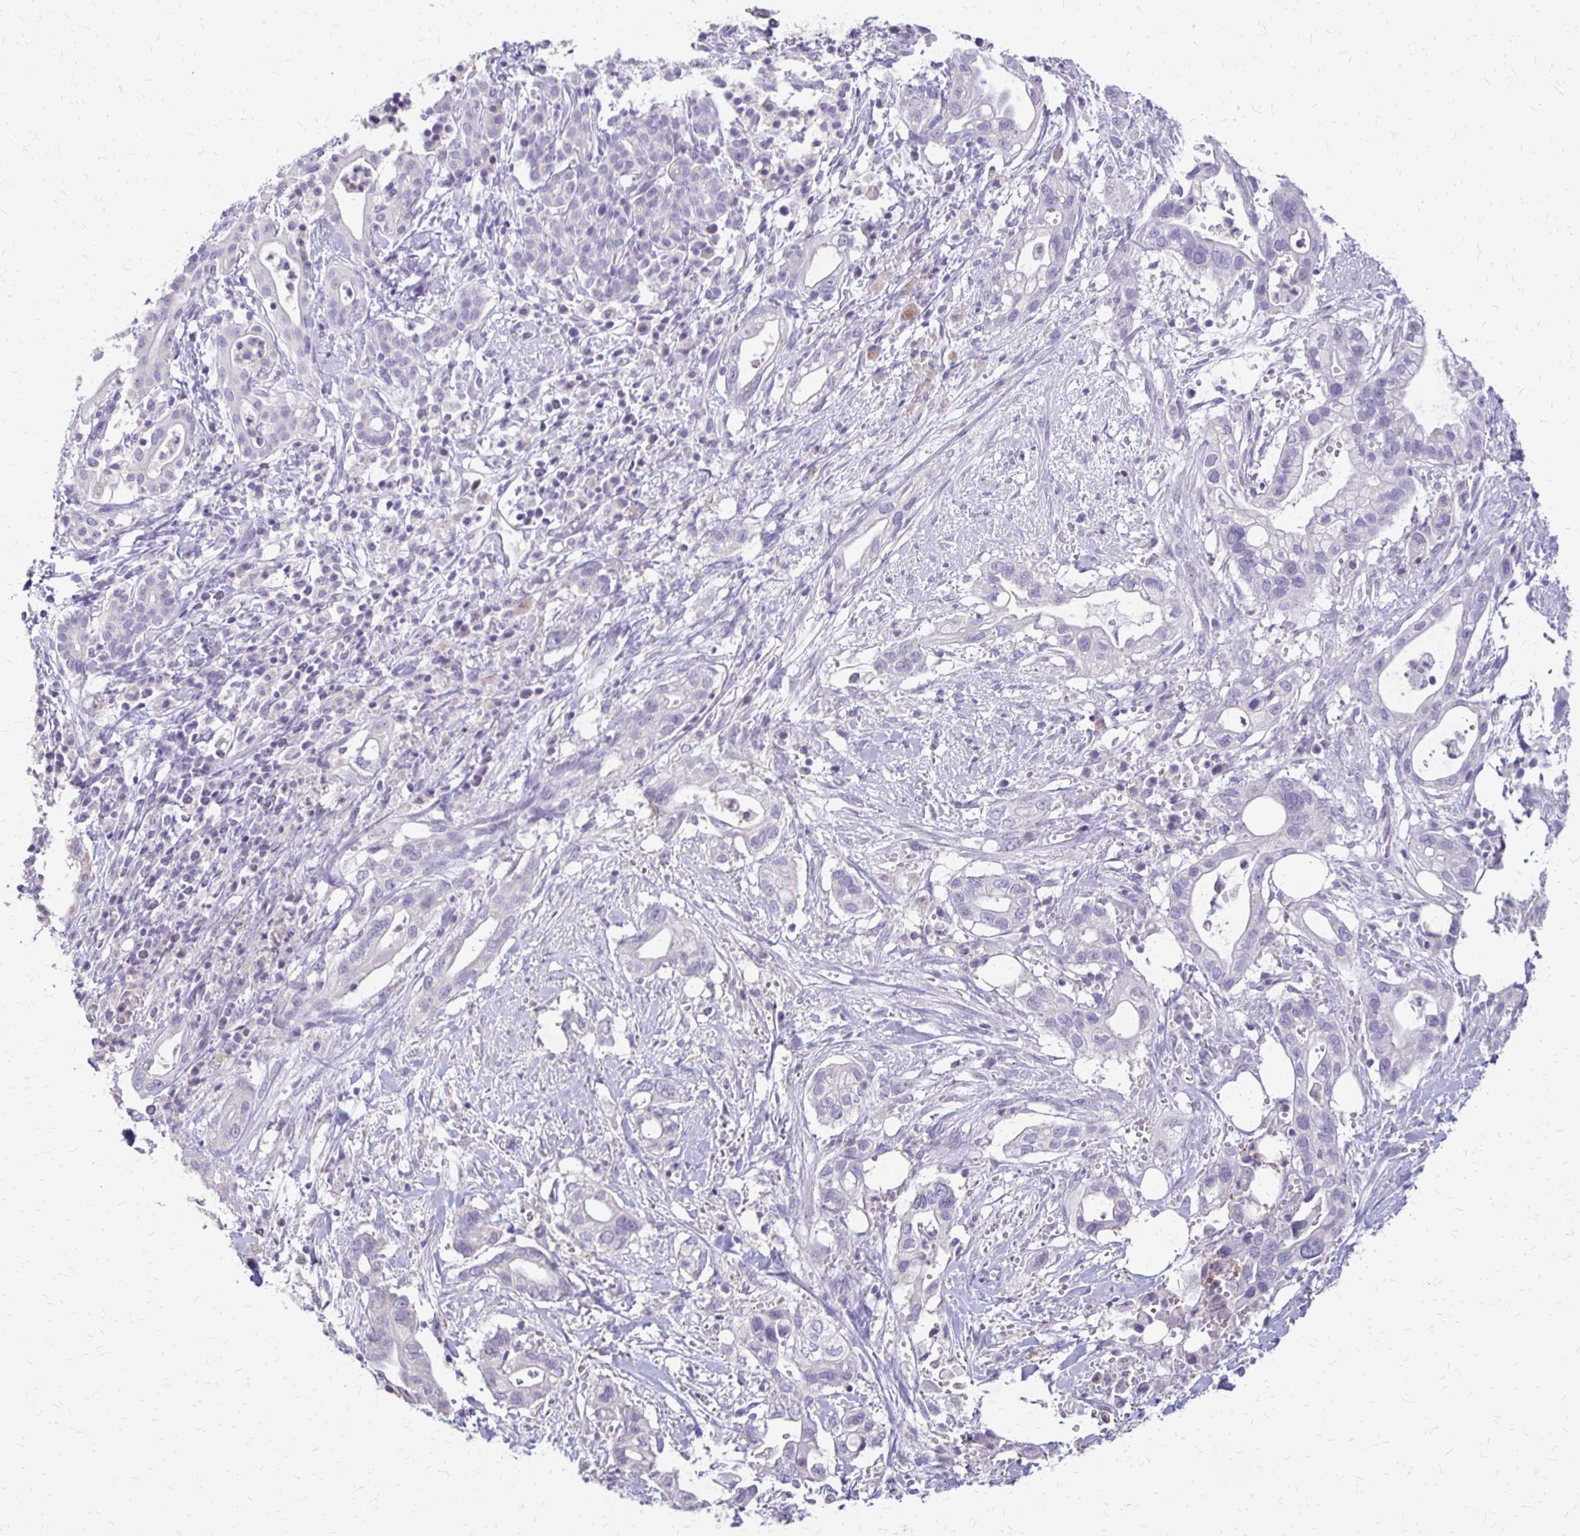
{"staining": {"intensity": "negative", "quantity": "none", "location": "none"}, "tissue": "pancreatic cancer", "cell_type": "Tumor cells", "image_type": "cancer", "snomed": [{"axis": "morphology", "description": "Adenocarcinoma, NOS"}, {"axis": "topography", "description": "Pancreas"}], "caption": "DAB immunohistochemical staining of human pancreatic cancer reveals no significant expression in tumor cells.", "gene": "ALPG", "patient": {"sex": "male", "age": 44}}